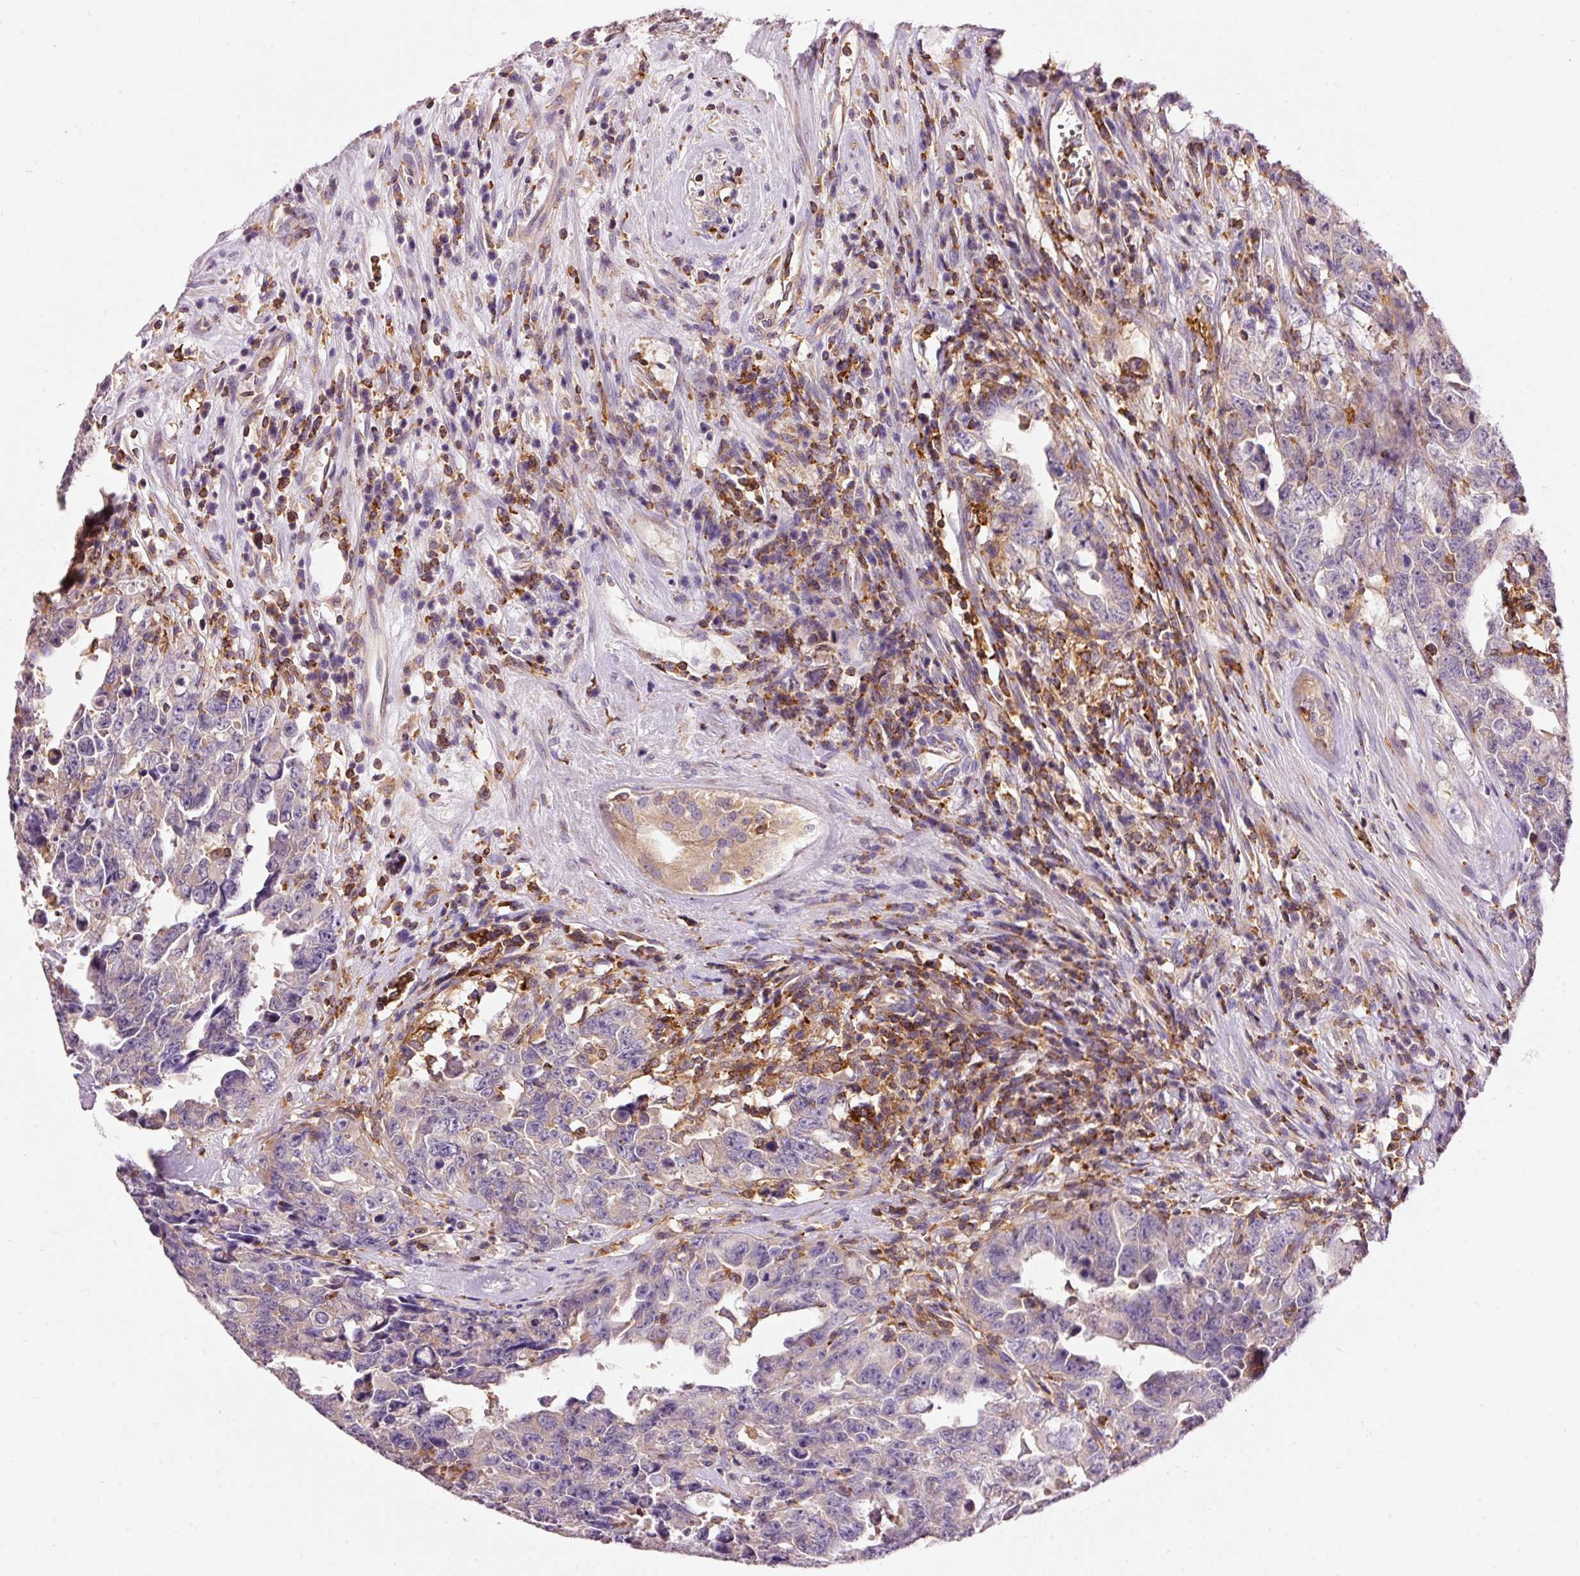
{"staining": {"intensity": "weak", "quantity": "<25%", "location": "cytoplasmic/membranous"}, "tissue": "testis cancer", "cell_type": "Tumor cells", "image_type": "cancer", "snomed": [{"axis": "morphology", "description": "Carcinoma, Embryonal, NOS"}, {"axis": "topography", "description": "Testis"}], "caption": "Tumor cells are negative for brown protein staining in testis cancer (embryonal carcinoma). (DAB (3,3'-diaminobenzidine) immunohistochemistry (IHC) with hematoxylin counter stain).", "gene": "DOK6", "patient": {"sex": "male", "age": 24}}